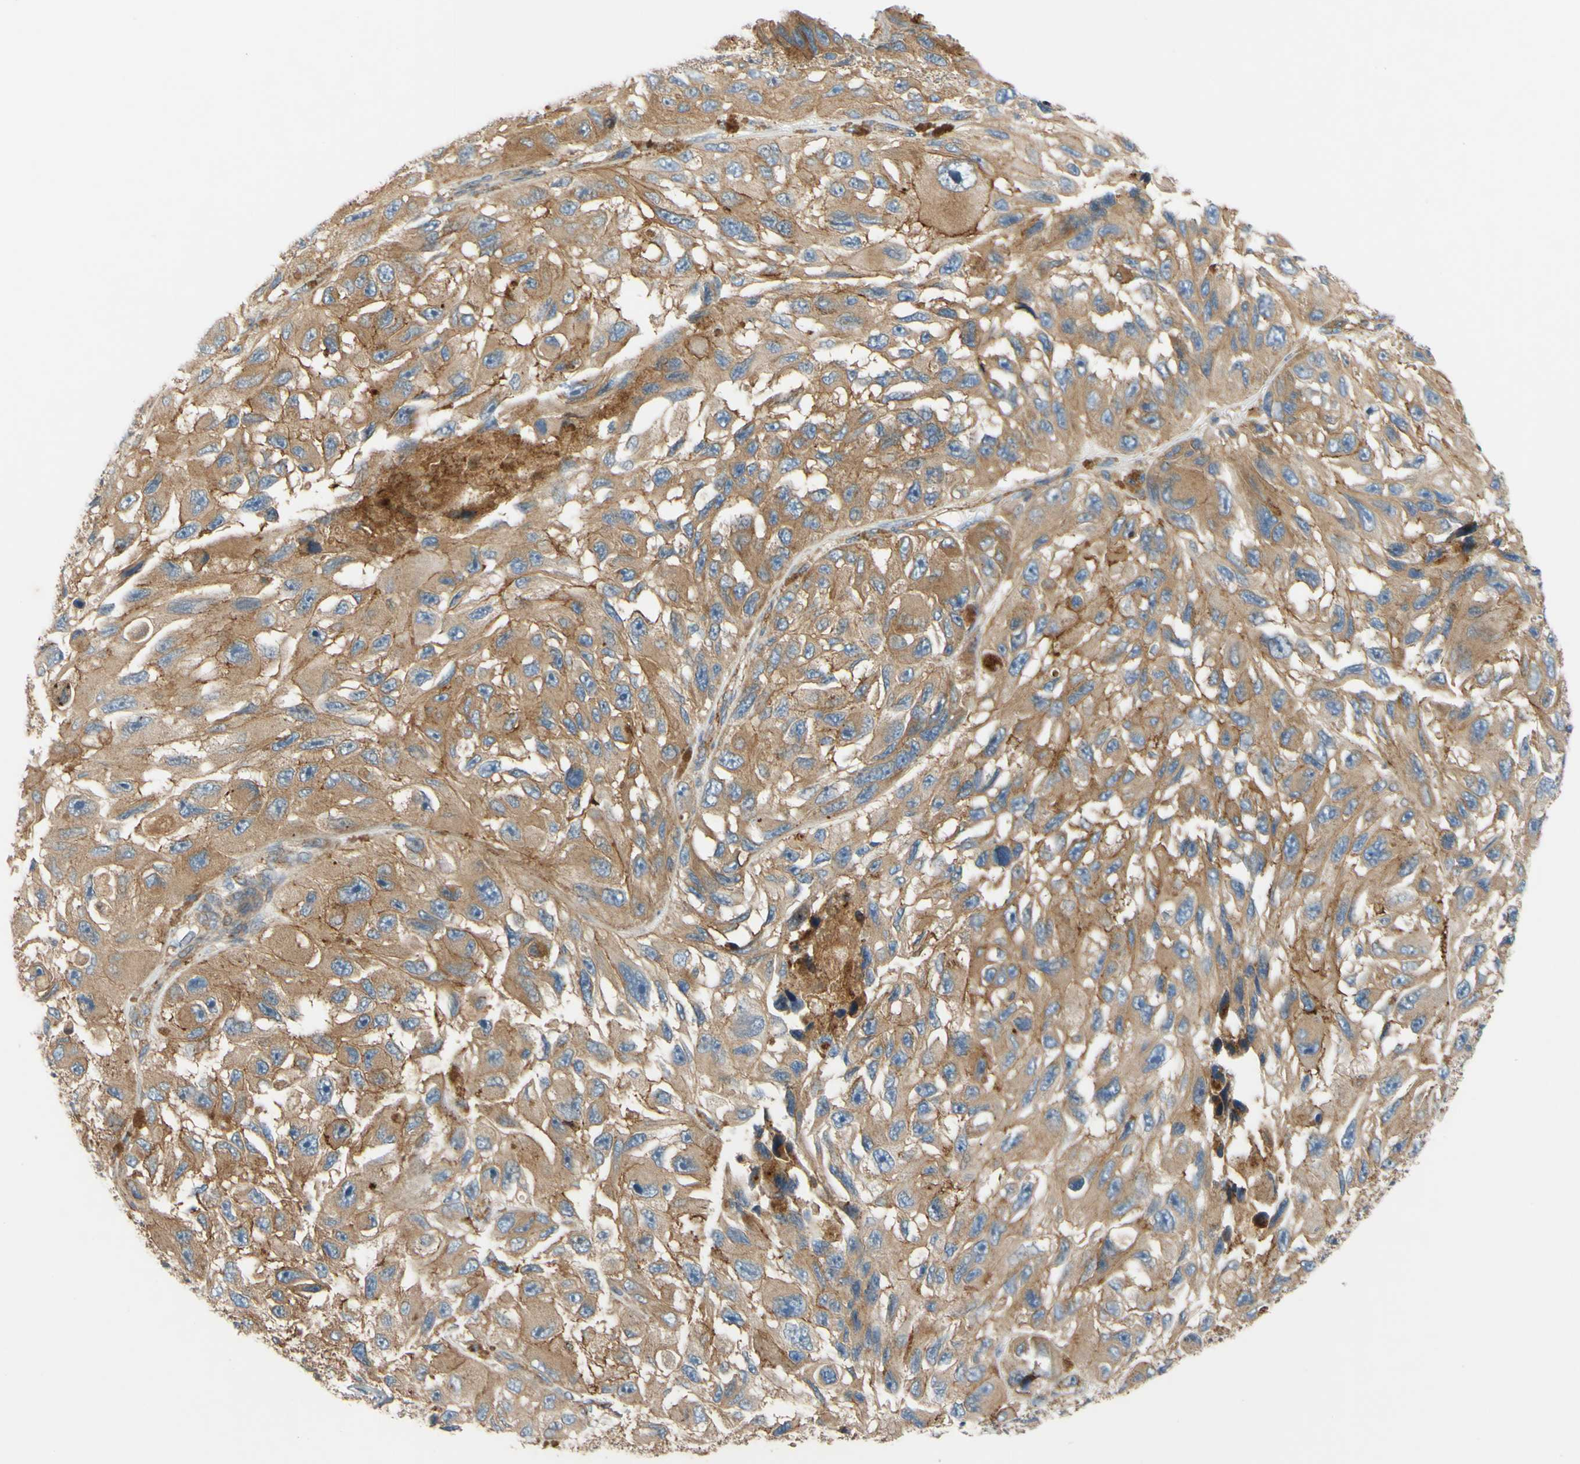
{"staining": {"intensity": "moderate", "quantity": ">75%", "location": "cytoplasmic/membranous"}, "tissue": "melanoma", "cell_type": "Tumor cells", "image_type": "cancer", "snomed": [{"axis": "morphology", "description": "Malignant melanoma, NOS"}, {"axis": "topography", "description": "Skin"}], "caption": "DAB immunohistochemical staining of human melanoma demonstrates moderate cytoplasmic/membranous protein positivity in approximately >75% of tumor cells.", "gene": "POR", "patient": {"sex": "female", "age": 73}}